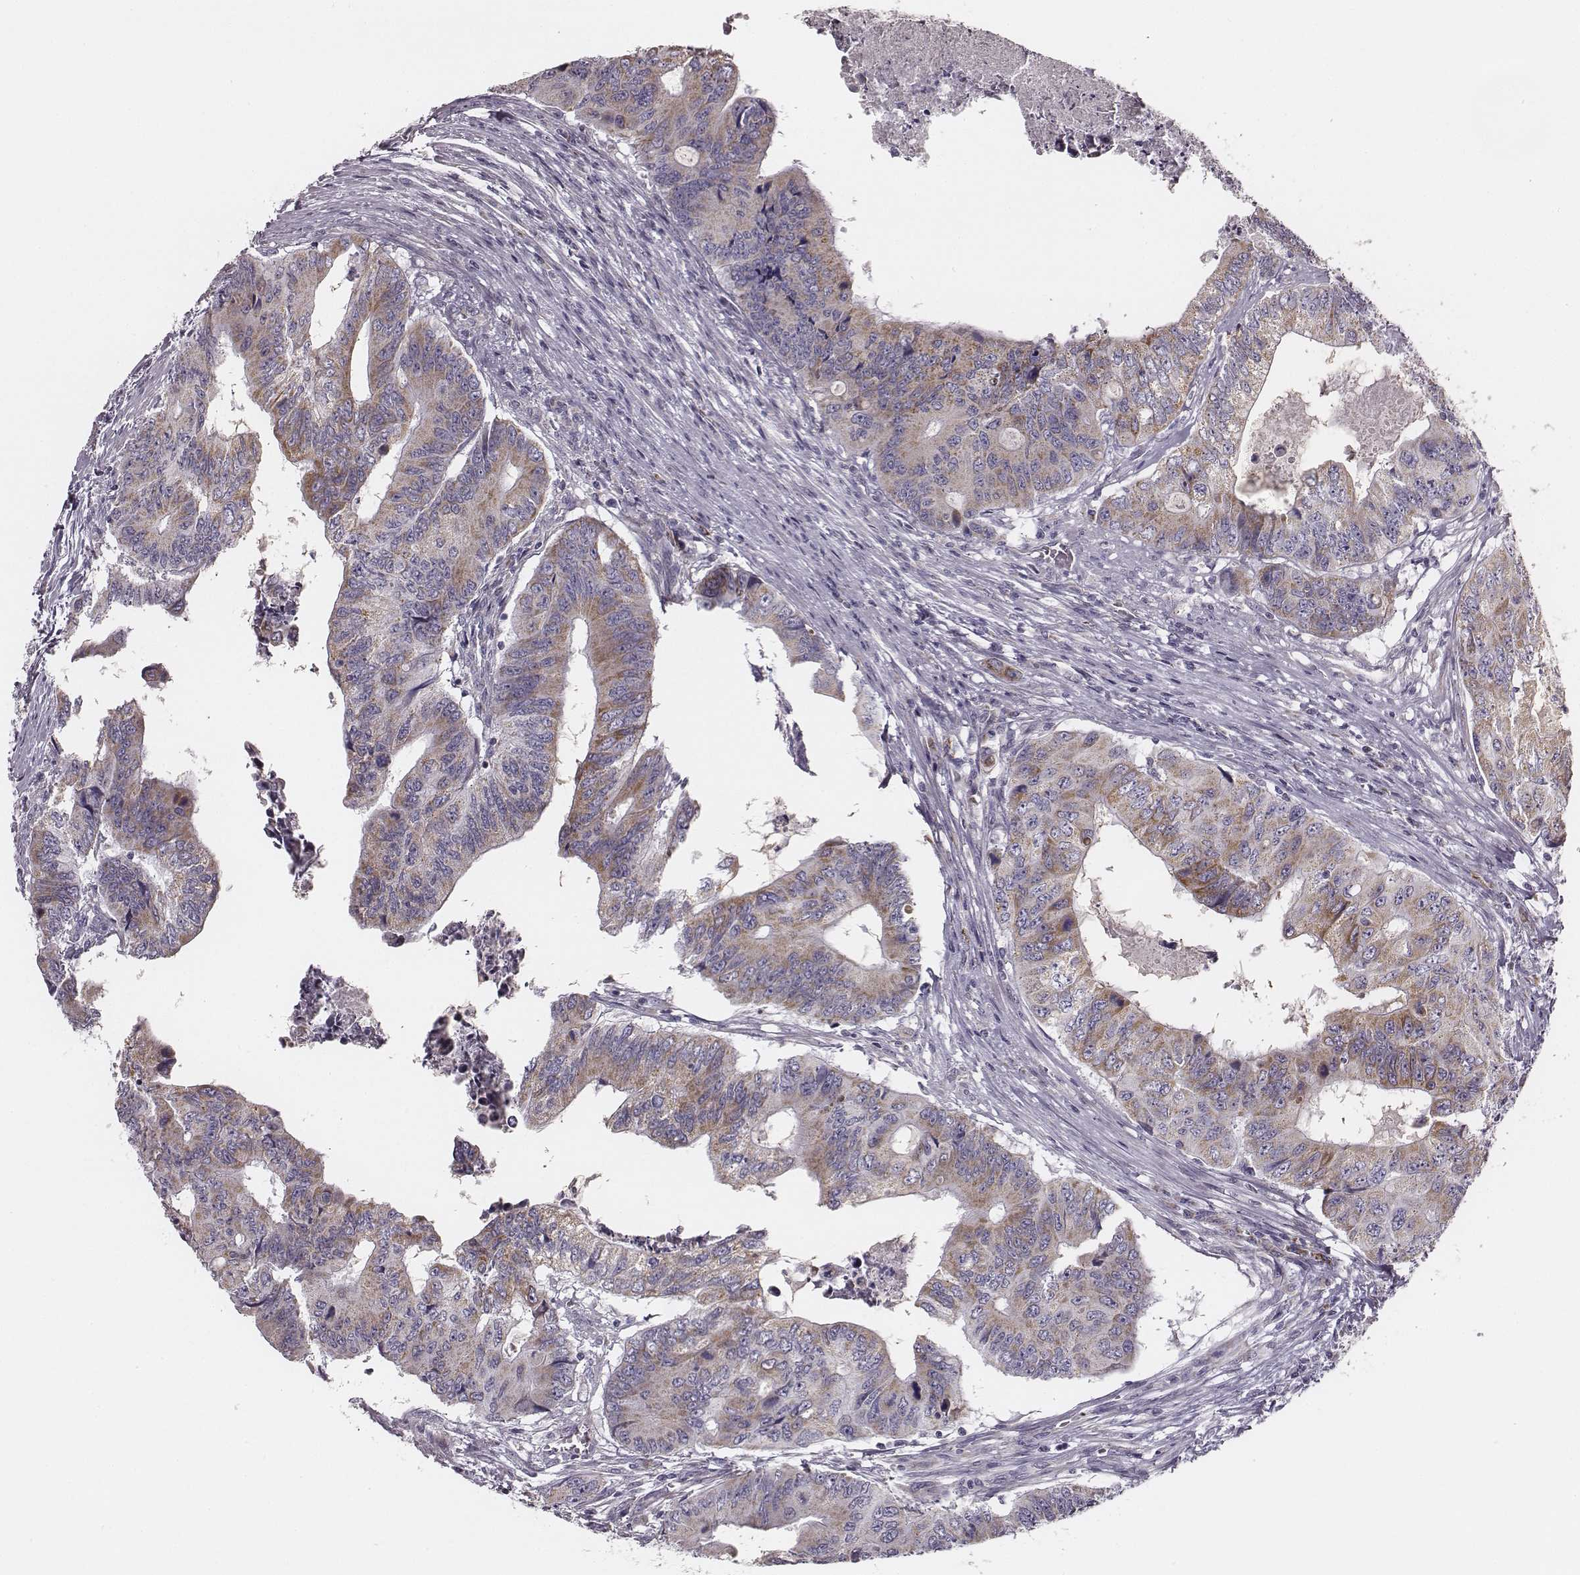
{"staining": {"intensity": "weak", "quantity": "25%-75%", "location": "cytoplasmic/membranous"}, "tissue": "colorectal cancer", "cell_type": "Tumor cells", "image_type": "cancer", "snomed": [{"axis": "morphology", "description": "Adenocarcinoma, NOS"}, {"axis": "topography", "description": "Colon"}], "caption": "Colorectal cancer tissue demonstrates weak cytoplasmic/membranous expression in about 25%-75% of tumor cells, visualized by immunohistochemistry.", "gene": "UBL4B", "patient": {"sex": "male", "age": 53}}